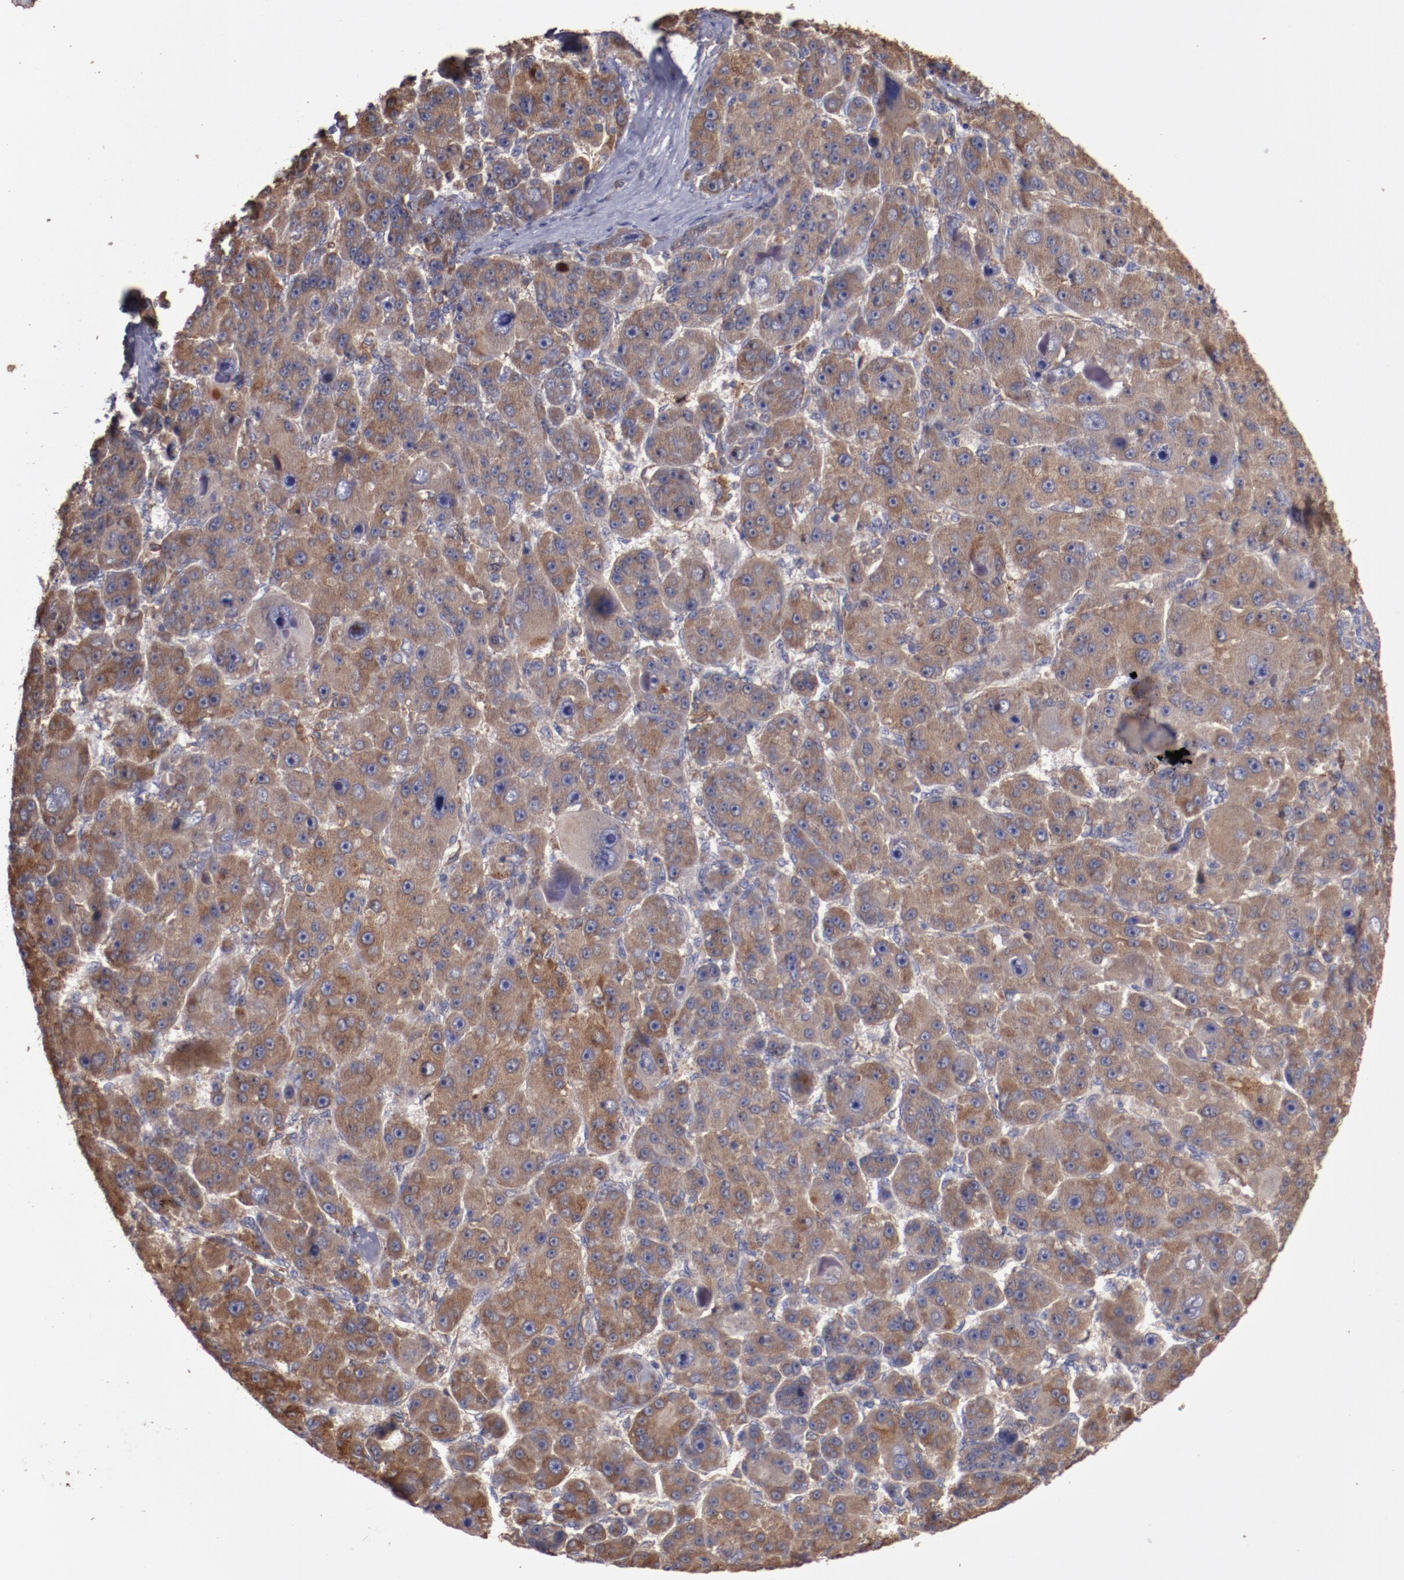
{"staining": {"intensity": "weak", "quantity": "25%-75%", "location": "cytoplasmic/membranous"}, "tissue": "liver cancer", "cell_type": "Tumor cells", "image_type": "cancer", "snomed": [{"axis": "morphology", "description": "Carcinoma, Hepatocellular, NOS"}, {"axis": "topography", "description": "Liver"}], "caption": "Tumor cells reveal low levels of weak cytoplasmic/membranous expression in about 25%-75% of cells in human liver cancer.", "gene": "NFKBIE", "patient": {"sex": "male", "age": 76}}